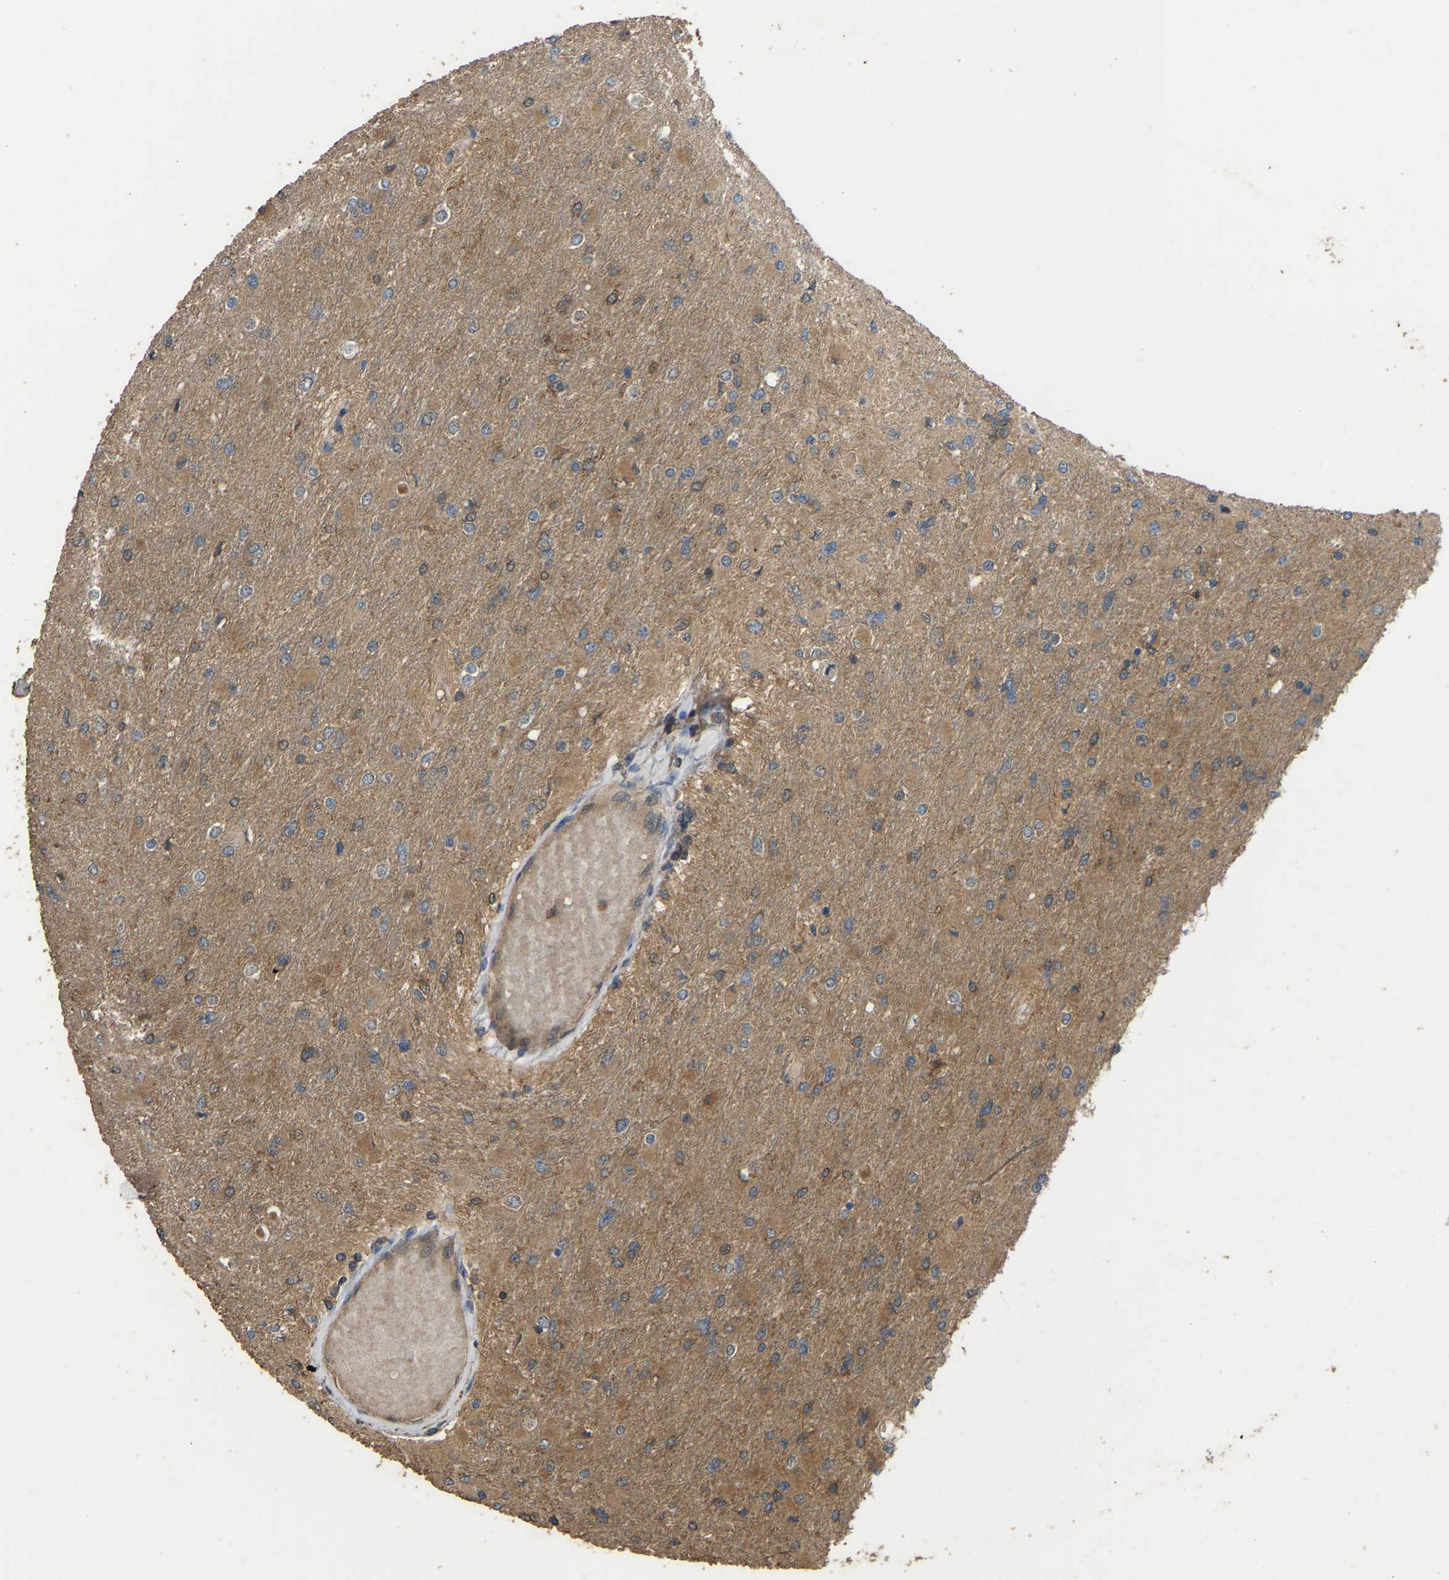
{"staining": {"intensity": "weak", "quantity": "25%-75%", "location": "cytoplasmic/membranous"}, "tissue": "glioma", "cell_type": "Tumor cells", "image_type": "cancer", "snomed": [{"axis": "morphology", "description": "Glioma, malignant, High grade"}, {"axis": "topography", "description": "Cerebral cortex"}], "caption": "Human glioma stained with a protein marker reveals weak staining in tumor cells.", "gene": "FHIT", "patient": {"sex": "female", "age": 36}}